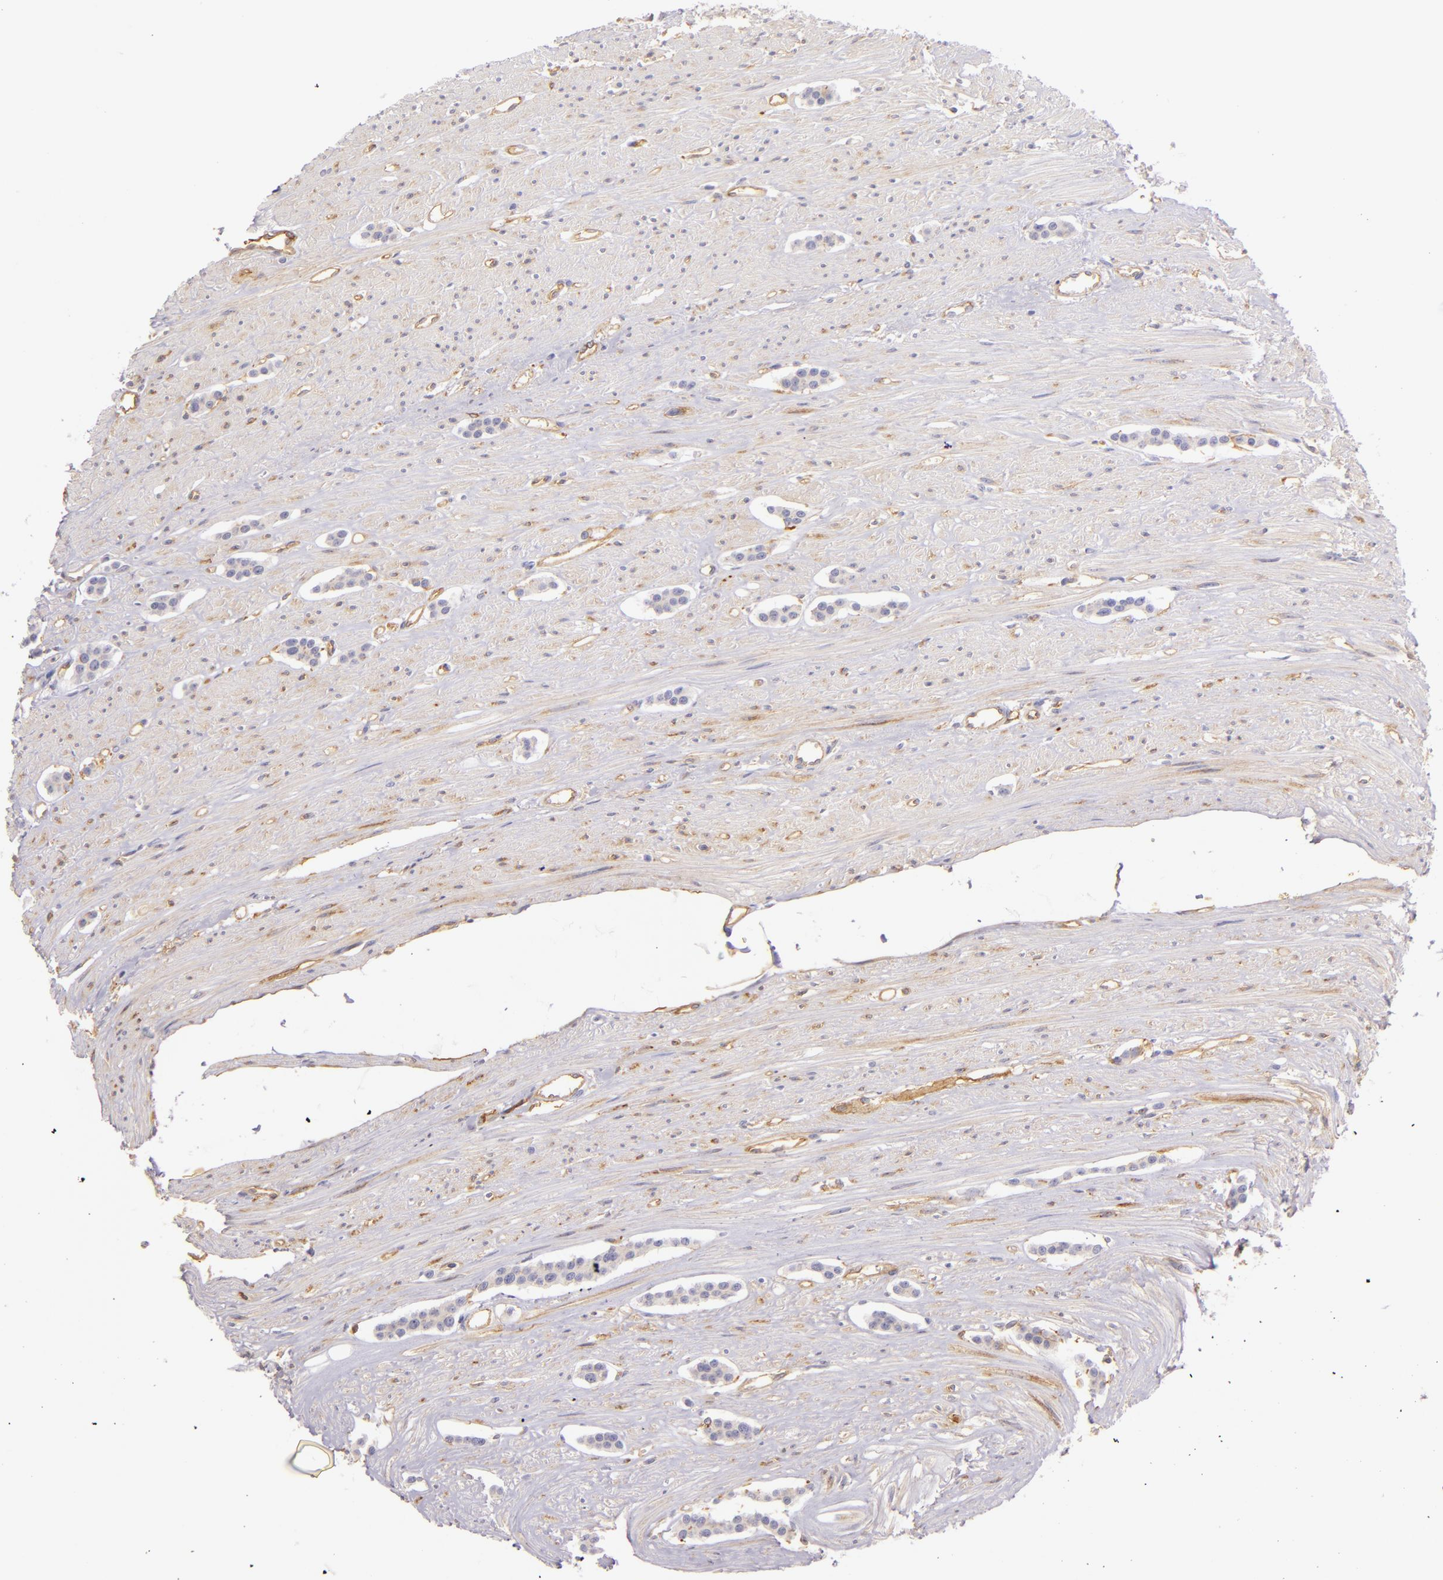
{"staining": {"intensity": "weak", "quantity": "<25%", "location": "cytoplasmic/membranous"}, "tissue": "carcinoid", "cell_type": "Tumor cells", "image_type": "cancer", "snomed": [{"axis": "morphology", "description": "Carcinoid, malignant, NOS"}, {"axis": "topography", "description": "Small intestine"}], "caption": "Protein analysis of carcinoid (malignant) reveals no significant staining in tumor cells.", "gene": "CTSF", "patient": {"sex": "male", "age": 60}}